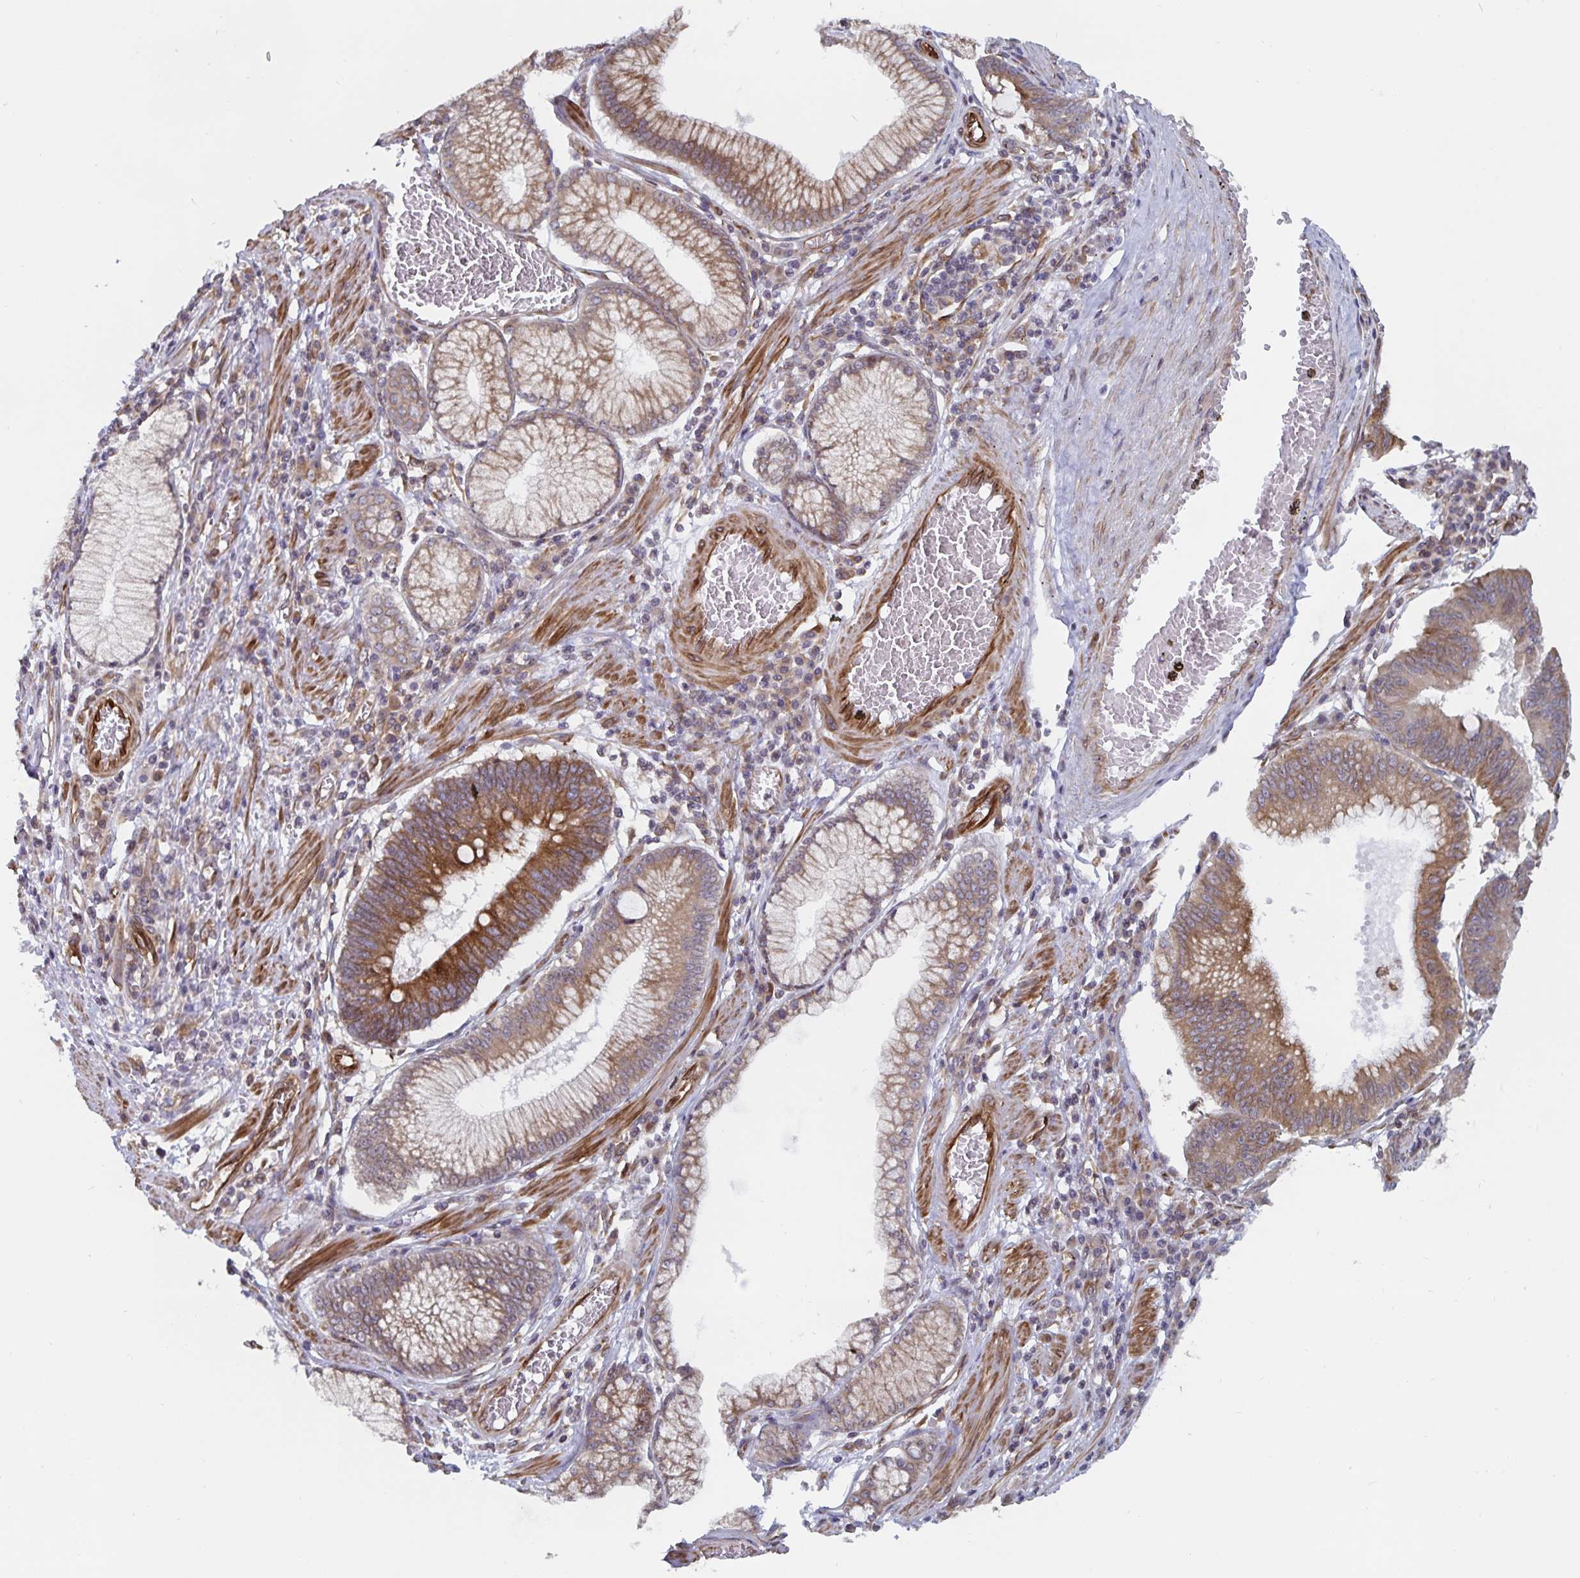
{"staining": {"intensity": "moderate", "quantity": ">75%", "location": "cytoplasmic/membranous"}, "tissue": "stomach cancer", "cell_type": "Tumor cells", "image_type": "cancer", "snomed": [{"axis": "morphology", "description": "Adenocarcinoma, NOS"}, {"axis": "topography", "description": "Stomach"}], "caption": "Moderate cytoplasmic/membranous expression for a protein is identified in approximately >75% of tumor cells of stomach adenocarcinoma using IHC.", "gene": "BCAP29", "patient": {"sex": "male", "age": 59}}